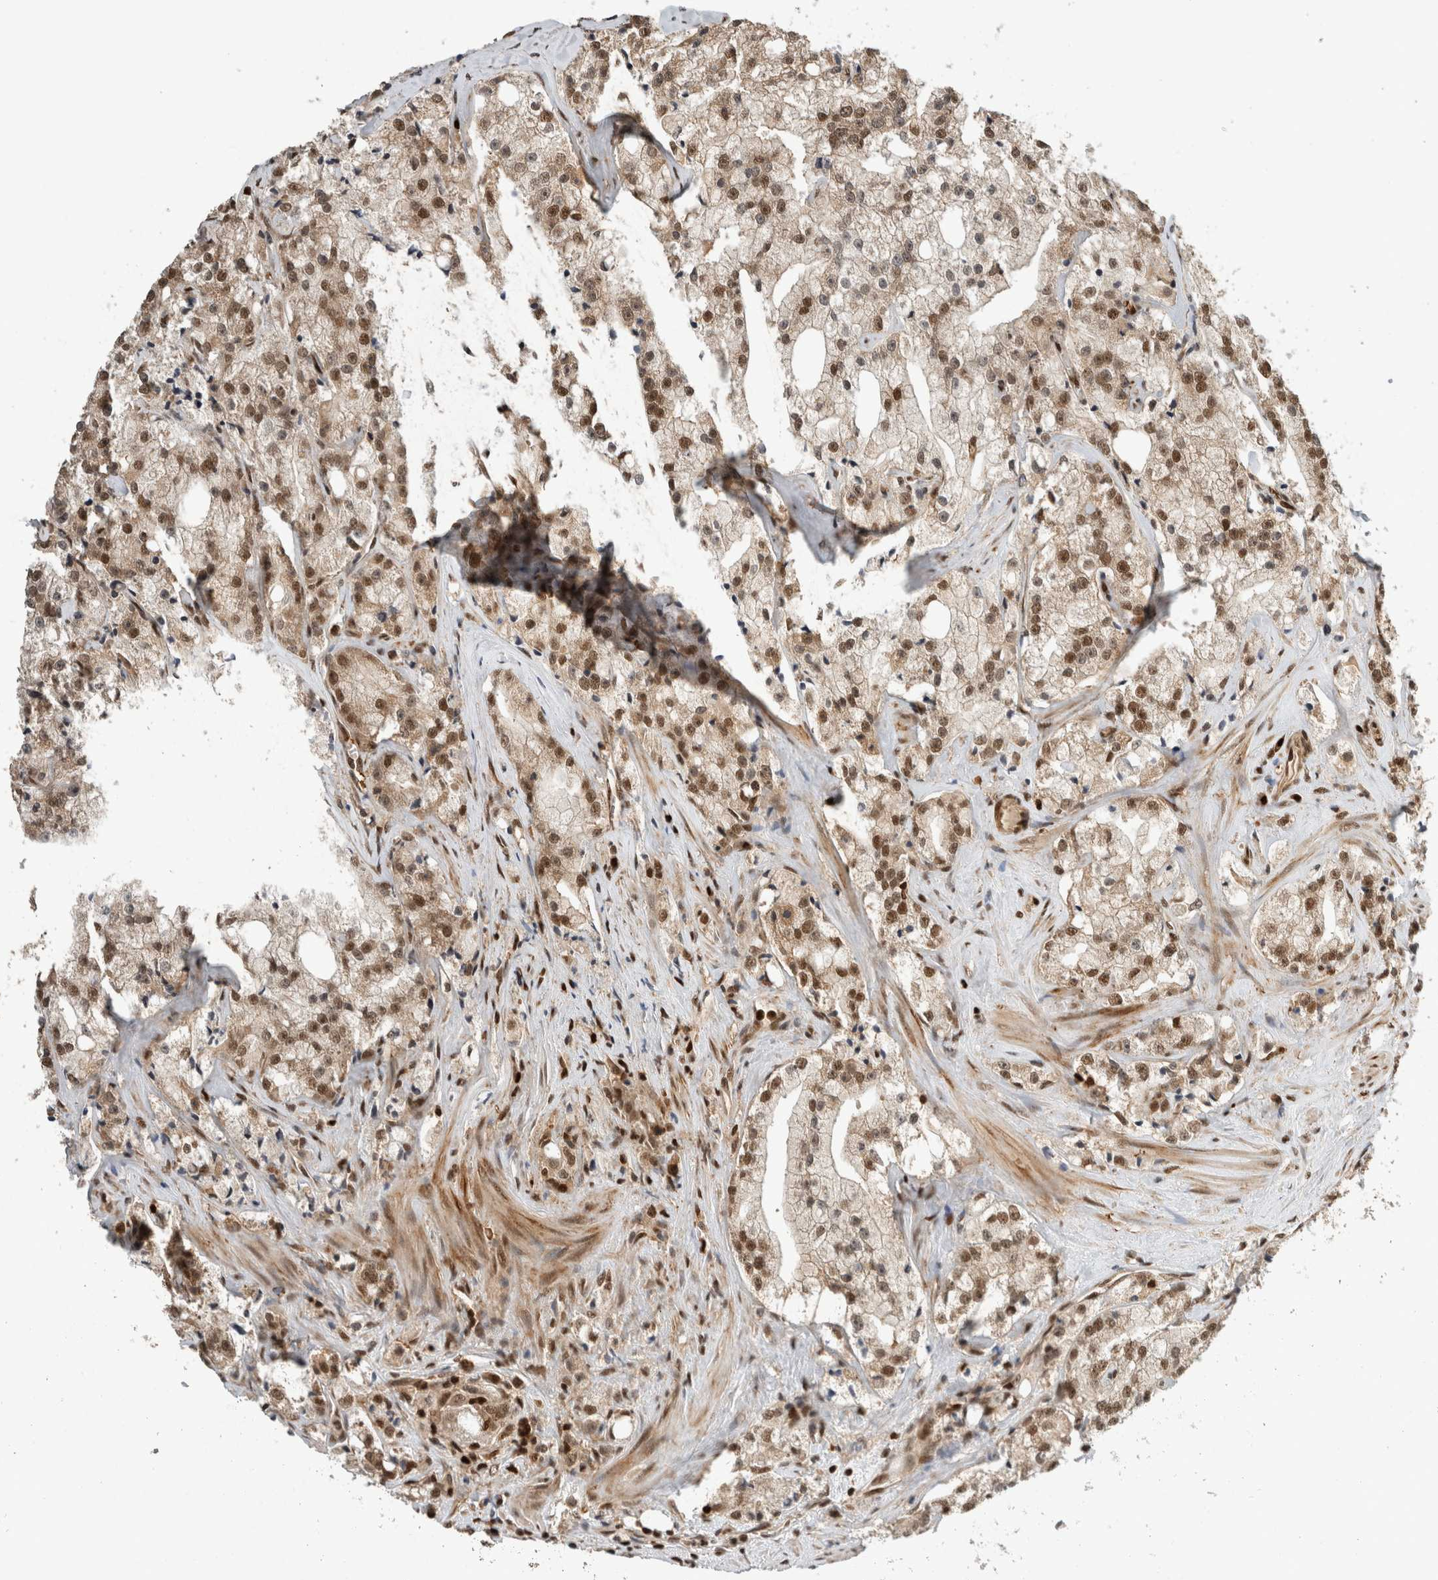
{"staining": {"intensity": "moderate", "quantity": ">75%", "location": "nuclear"}, "tissue": "prostate cancer", "cell_type": "Tumor cells", "image_type": "cancer", "snomed": [{"axis": "morphology", "description": "Adenocarcinoma, High grade"}, {"axis": "topography", "description": "Prostate"}], "caption": "Immunohistochemistry (IHC) photomicrograph of prostate cancer stained for a protein (brown), which shows medium levels of moderate nuclear positivity in about >75% of tumor cells.", "gene": "SNRNP40", "patient": {"sex": "male", "age": 64}}